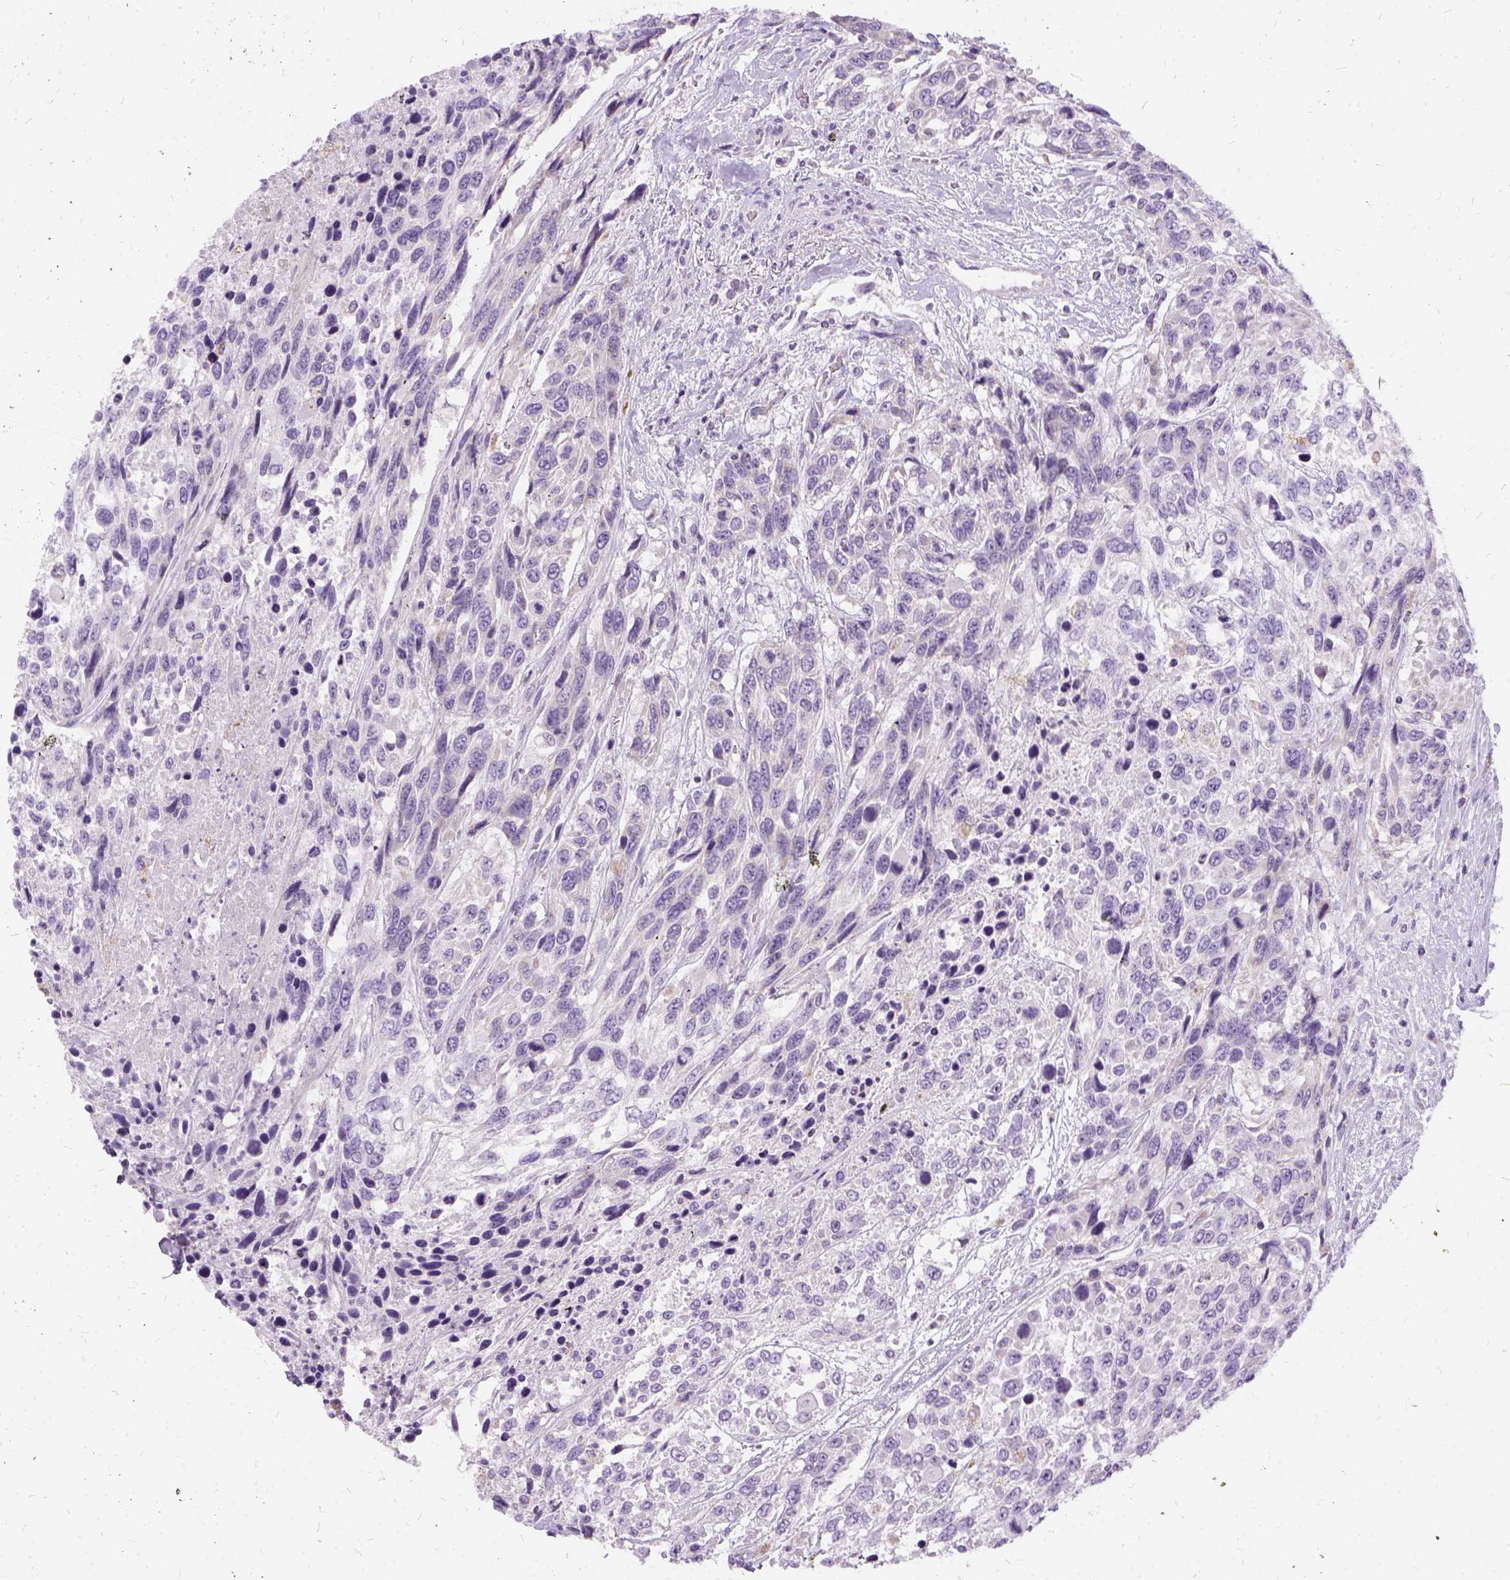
{"staining": {"intensity": "negative", "quantity": "none", "location": "none"}, "tissue": "urothelial cancer", "cell_type": "Tumor cells", "image_type": "cancer", "snomed": [{"axis": "morphology", "description": "Urothelial carcinoma, High grade"}, {"axis": "topography", "description": "Urinary bladder"}], "caption": "The IHC photomicrograph has no significant positivity in tumor cells of high-grade urothelial carcinoma tissue.", "gene": "FDX1", "patient": {"sex": "female", "age": 70}}